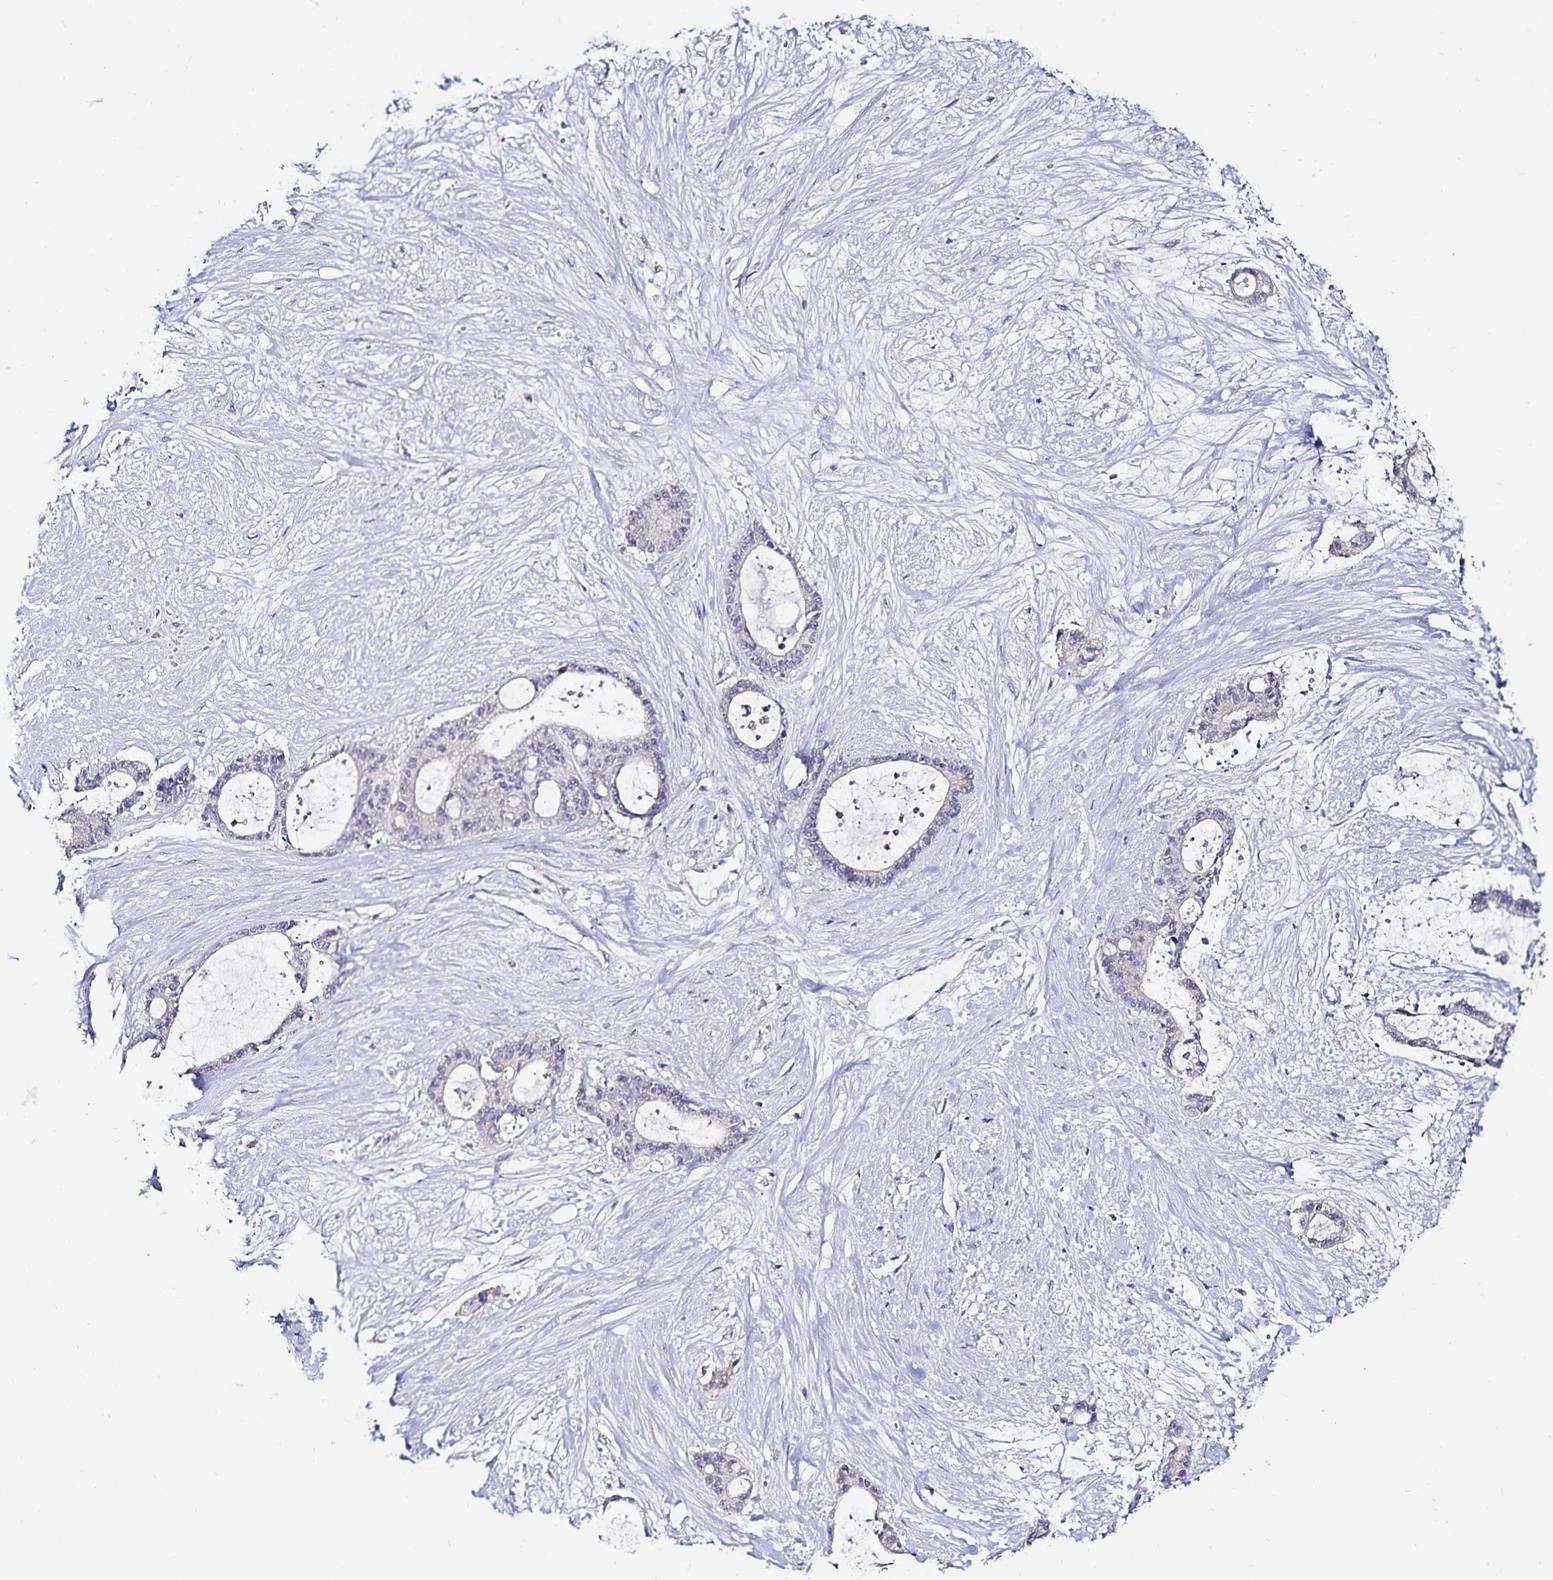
{"staining": {"intensity": "negative", "quantity": "none", "location": "none"}, "tissue": "liver cancer", "cell_type": "Tumor cells", "image_type": "cancer", "snomed": [{"axis": "morphology", "description": "Normal tissue, NOS"}, {"axis": "morphology", "description": "Cholangiocarcinoma"}, {"axis": "topography", "description": "Liver"}, {"axis": "topography", "description": "Peripheral nerve tissue"}], "caption": "Immunohistochemistry image of liver cancer (cholangiocarcinoma) stained for a protein (brown), which displays no expression in tumor cells. (Brightfield microscopy of DAB immunohistochemistry at high magnification).", "gene": "ACSL5", "patient": {"sex": "female", "age": 73}}